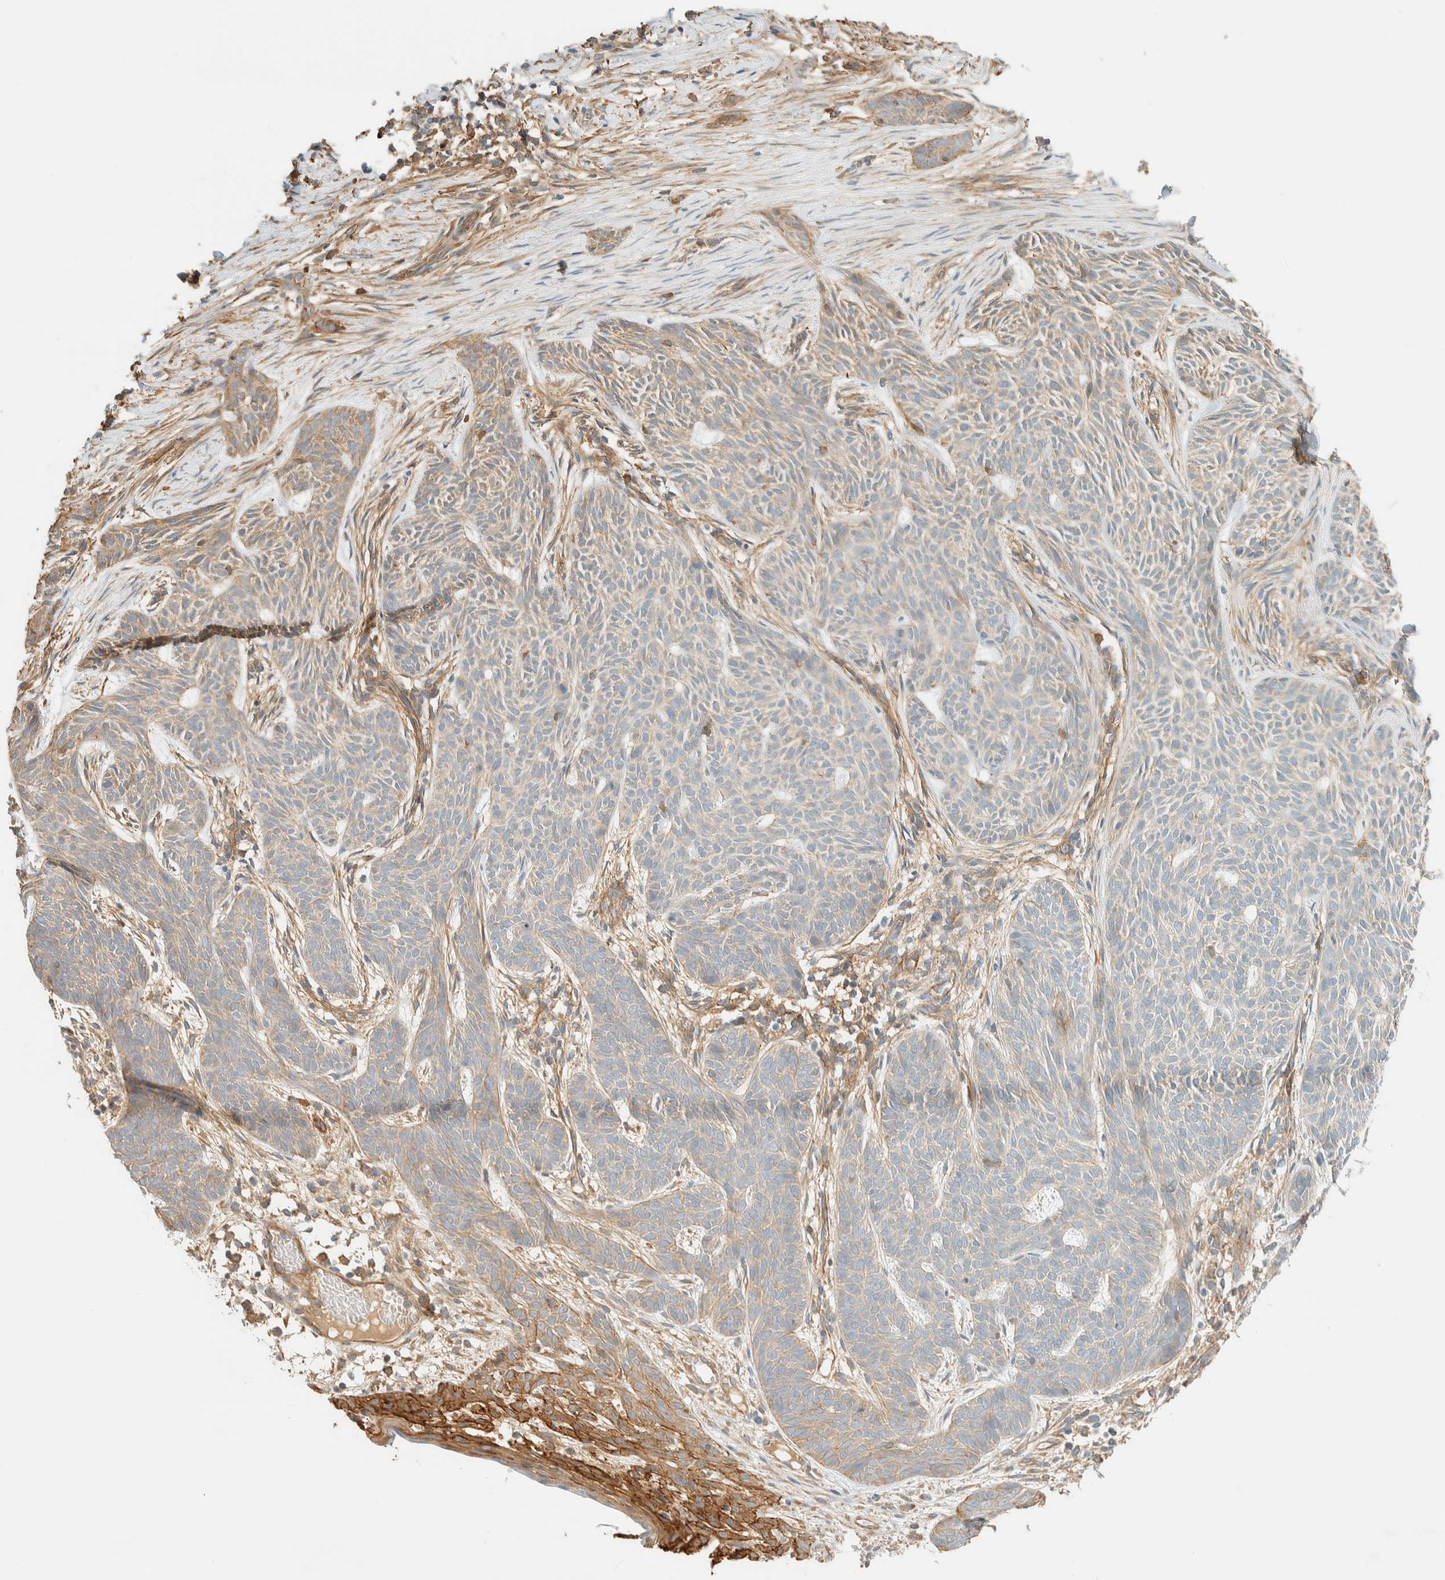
{"staining": {"intensity": "weak", "quantity": "<25%", "location": "cytoplasmic/membranous"}, "tissue": "skin cancer", "cell_type": "Tumor cells", "image_type": "cancer", "snomed": [{"axis": "morphology", "description": "Basal cell carcinoma"}, {"axis": "topography", "description": "Skin"}], "caption": "Skin basal cell carcinoma stained for a protein using immunohistochemistry shows no expression tumor cells.", "gene": "LIMA1", "patient": {"sex": "female", "age": 59}}